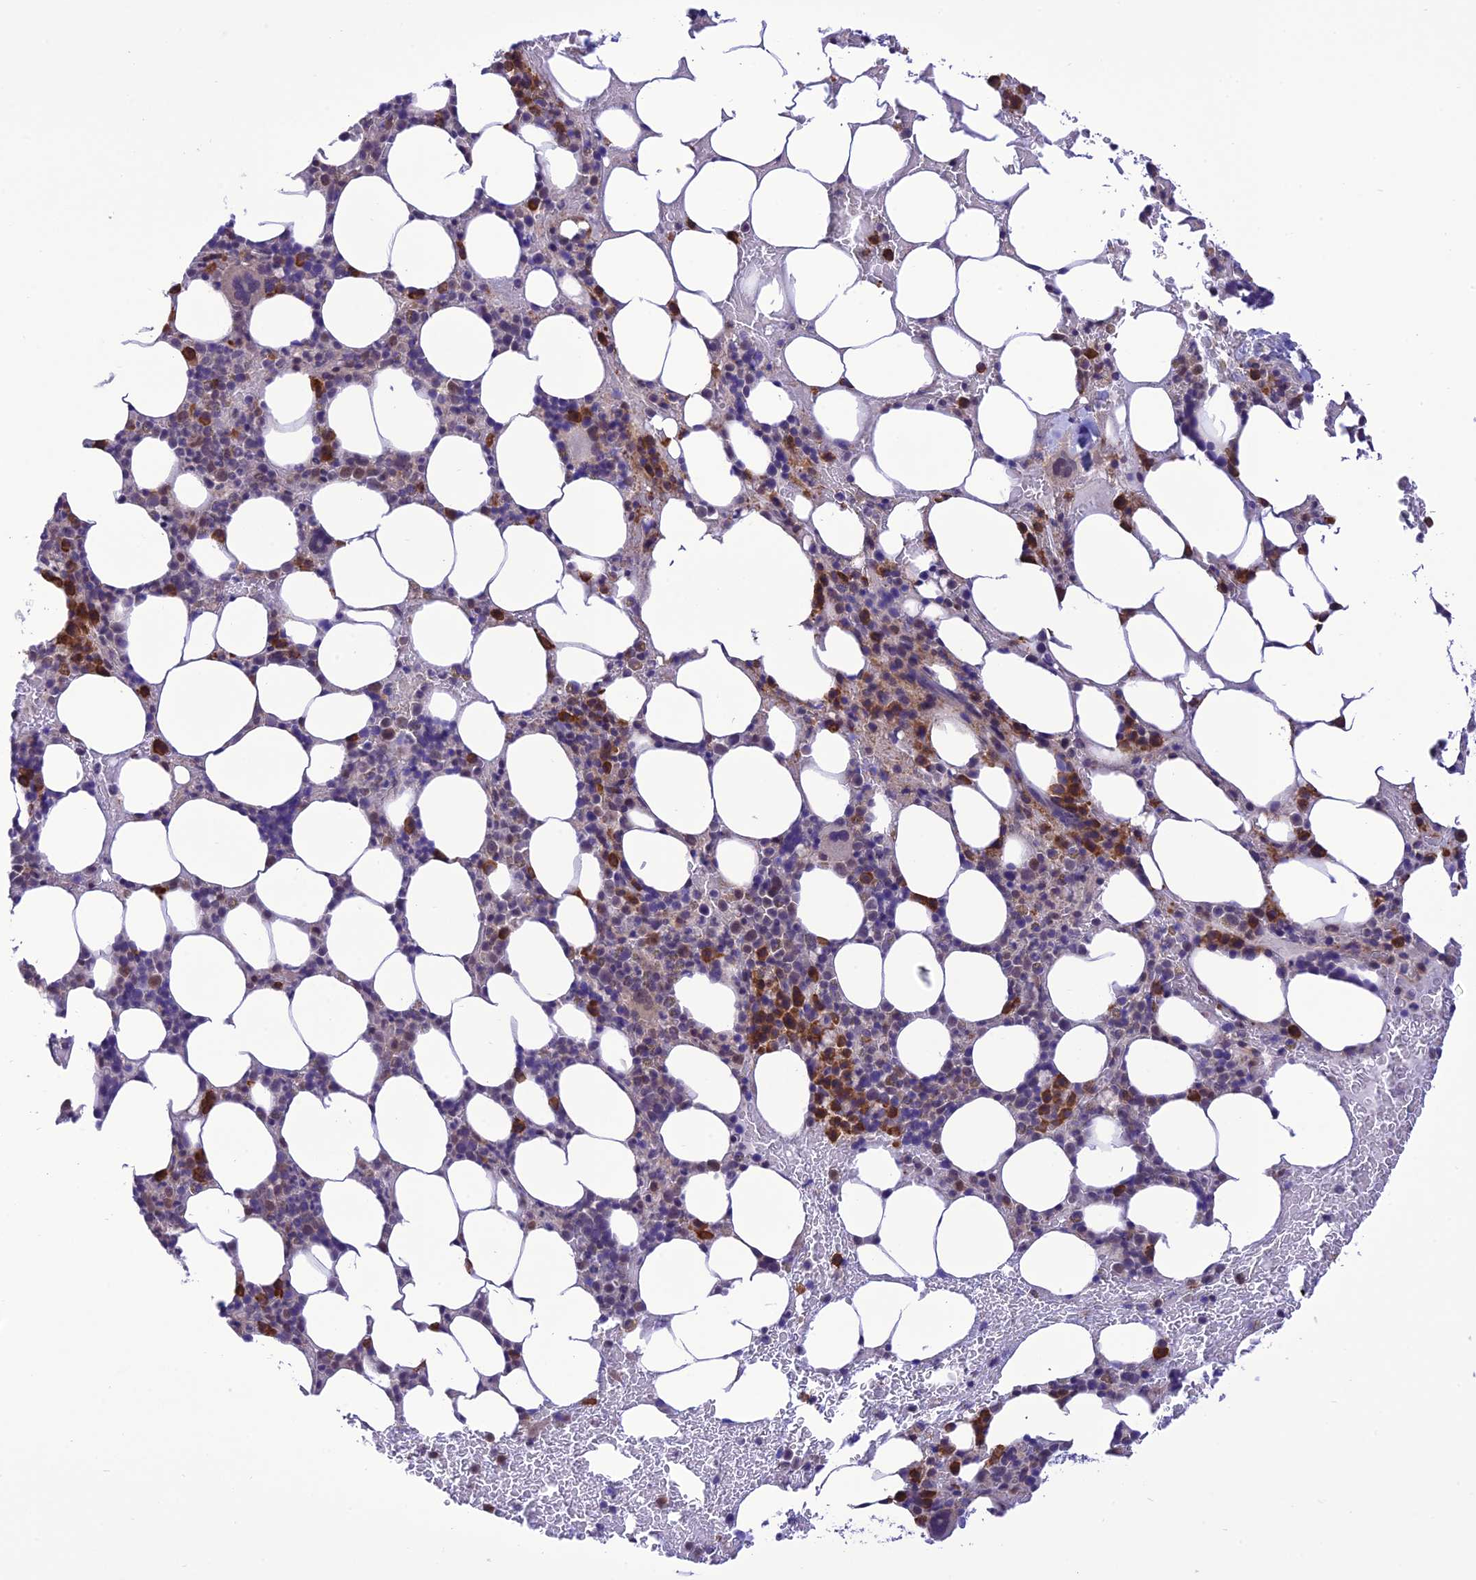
{"staining": {"intensity": "strong", "quantity": "<25%", "location": "cytoplasmic/membranous"}, "tissue": "bone marrow", "cell_type": "Hematopoietic cells", "image_type": "normal", "snomed": [{"axis": "morphology", "description": "Normal tissue, NOS"}, {"axis": "topography", "description": "Bone marrow"}], "caption": "Immunohistochemical staining of benign bone marrow reveals <25% levels of strong cytoplasmic/membranous protein staining in about <25% of hematopoietic cells.", "gene": "RNF126", "patient": {"sex": "male", "age": 78}}